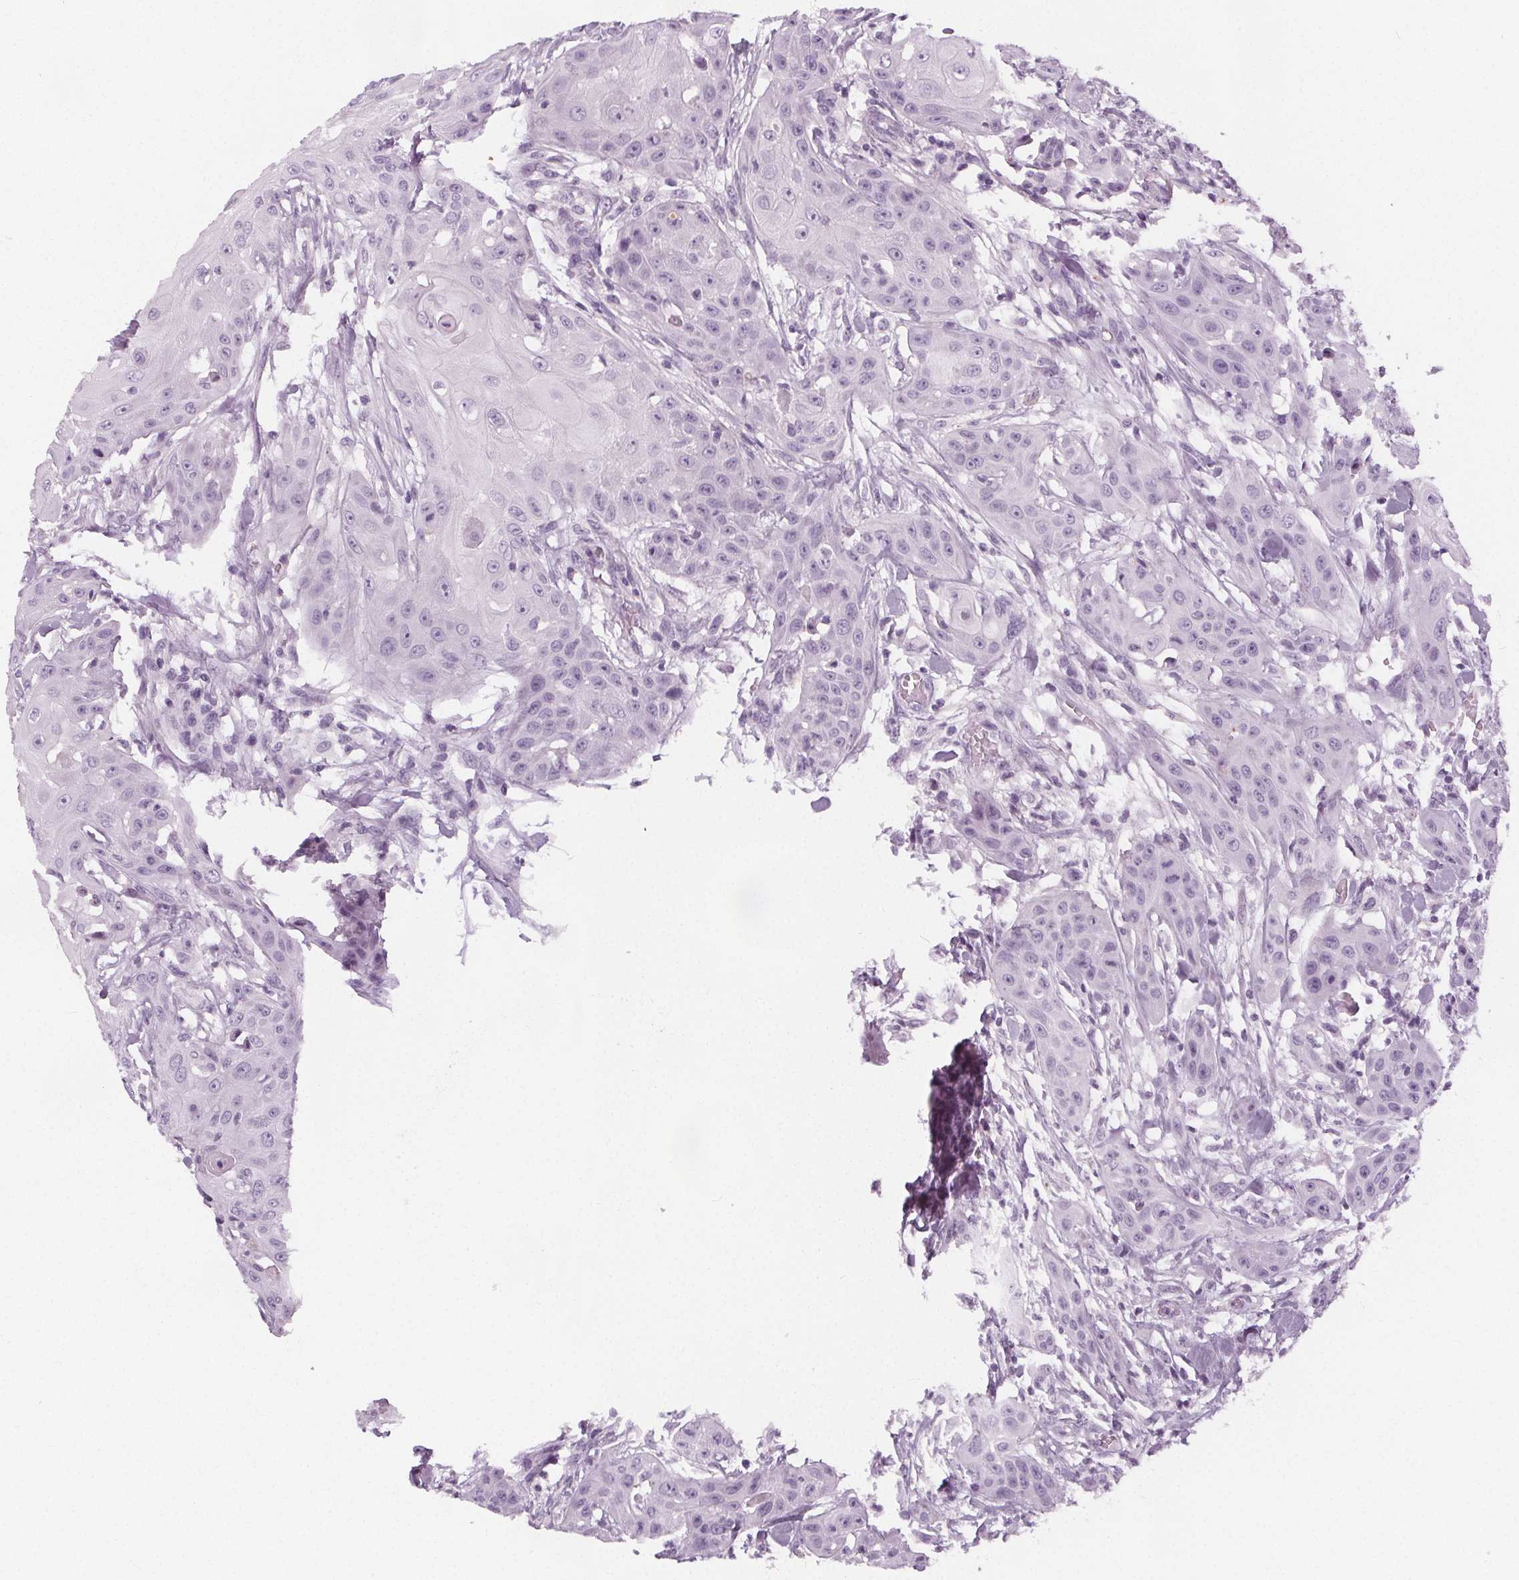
{"staining": {"intensity": "negative", "quantity": "none", "location": "none"}, "tissue": "head and neck cancer", "cell_type": "Tumor cells", "image_type": "cancer", "snomed": [{"axis": "morphology", "description": "Squamous cell carcinoma, NOS"}, {"axis": "topography", "description": "Oral tissue"}, {"axis": "topography", "description": "Head-Neck"}], "caption": "Tumor cells show no significant positivity in head and neck cancer.", "gene": "SLC5A12", "patient": {"sex": "female", "age": 55}}